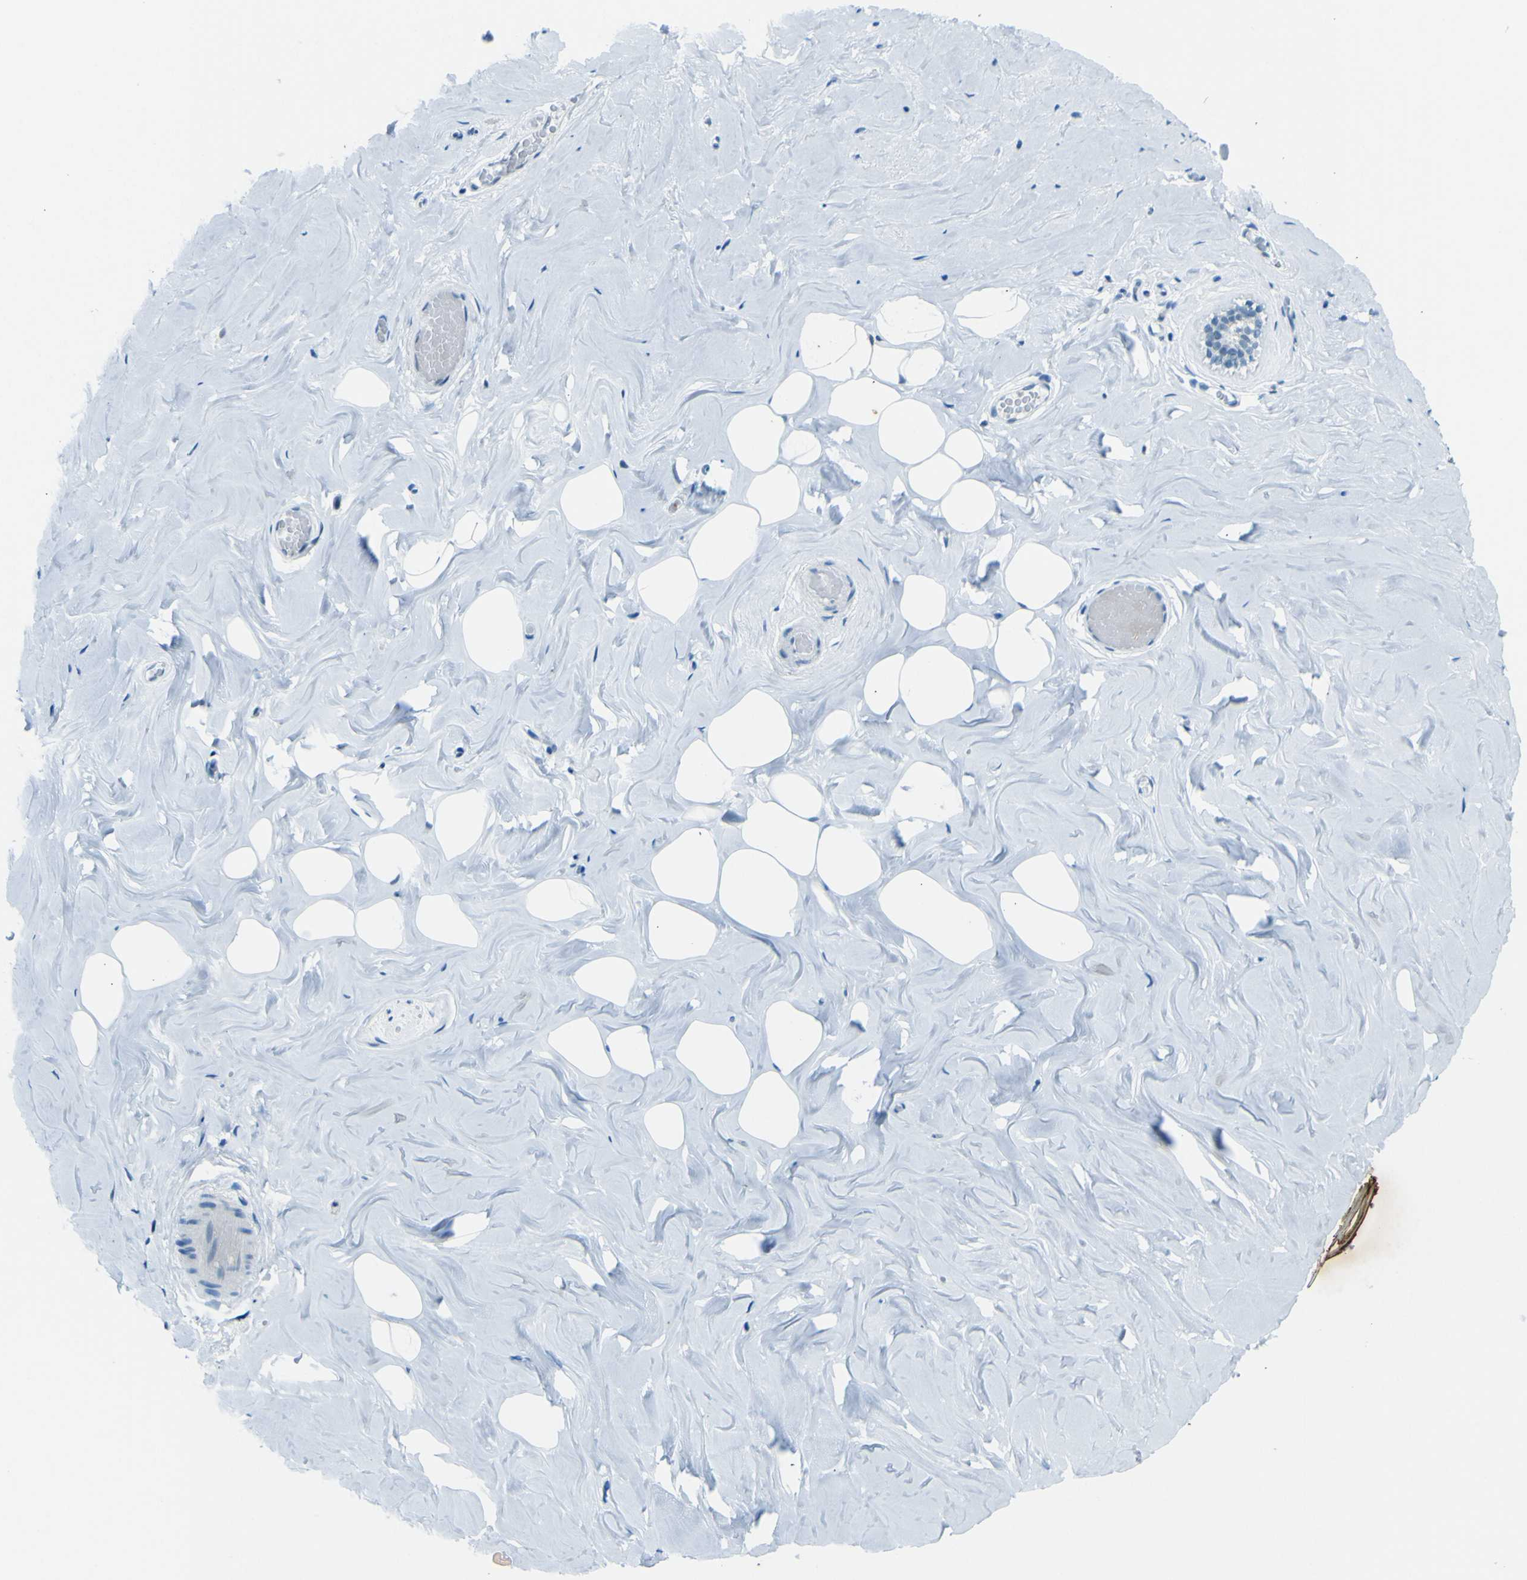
{"staining": {"intensity": "negative", "quantity": "none", "location": "none"}, "tissue": "breast", "cell_type": "Adipocytes", "image_type": "normal", "snomed": [{"axis": "morphology", "description": "Normal tissue, NOS"}, {"axis": "topography", "description": "Breast"}], "caption": "Protein analysis of benign breast displays no significant expression in adipocytes. The staining is performed using DAB (3,3'-diaminobenzidine) brown chromogen with nuclei counter-stained in using hematoxylin.", "gene": "CEBPG", "patient": {"sex": "female", "age": 75}}